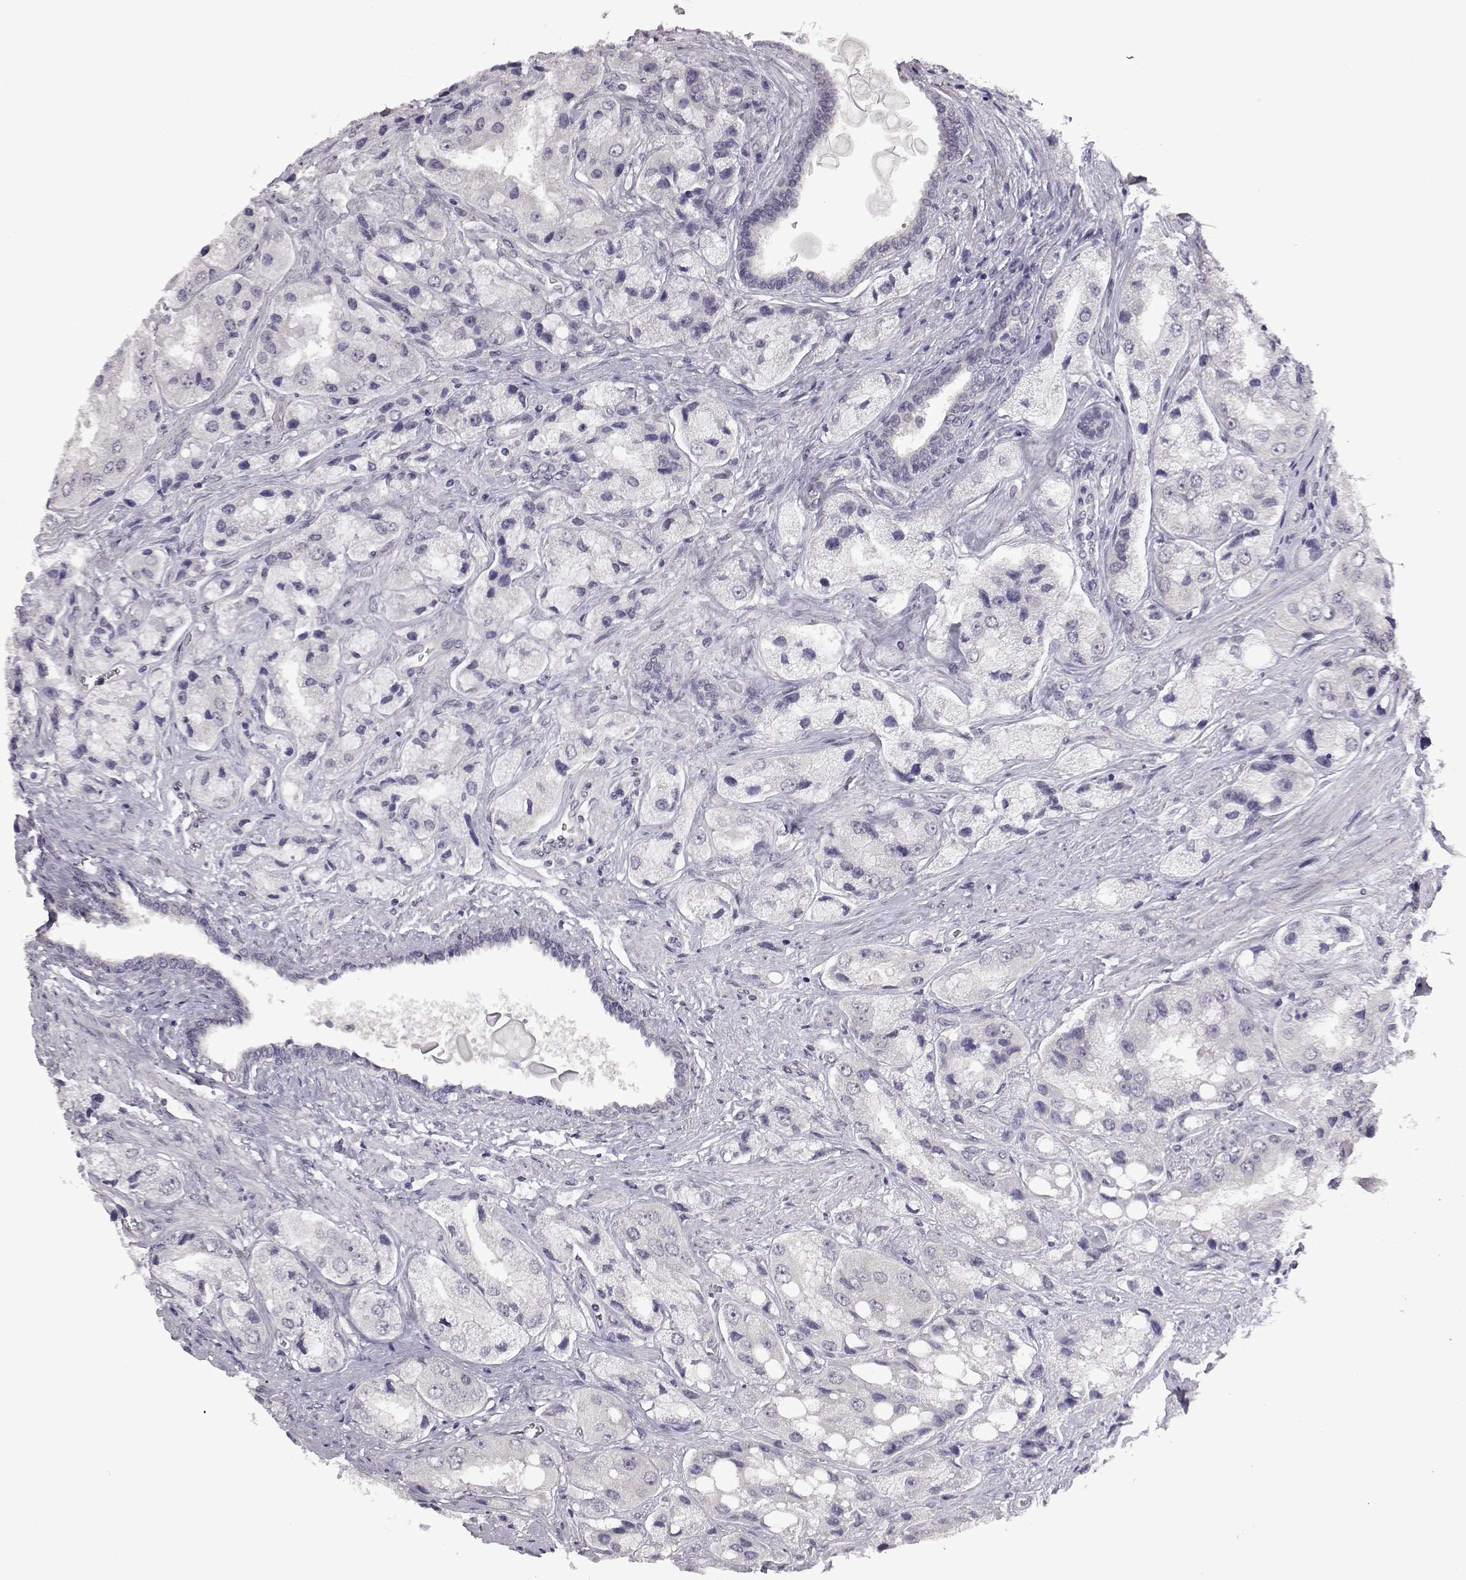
{"staining": {"intensity": "negative", "quantity": "none", "location": "none"}, "tissue": "prostate cancer", "cell_type": "Tumor cells", "image_type": "cancer", "snomed": [{"axis": "morphology", "description": "Adenocarcinoma, Low grade"}, {"axis": "topography", "description": "Prostate"}], "caption": "DAB immunohistochemical staining of prostate cancer shows no significant staining in tumor cells. (DAB (3,3'-diaminobenzidine) IHC visualized using brightfield microscopy, high magnification).", "gene": "C10orf62", "patient": {"sex": "male", "age": 69}}